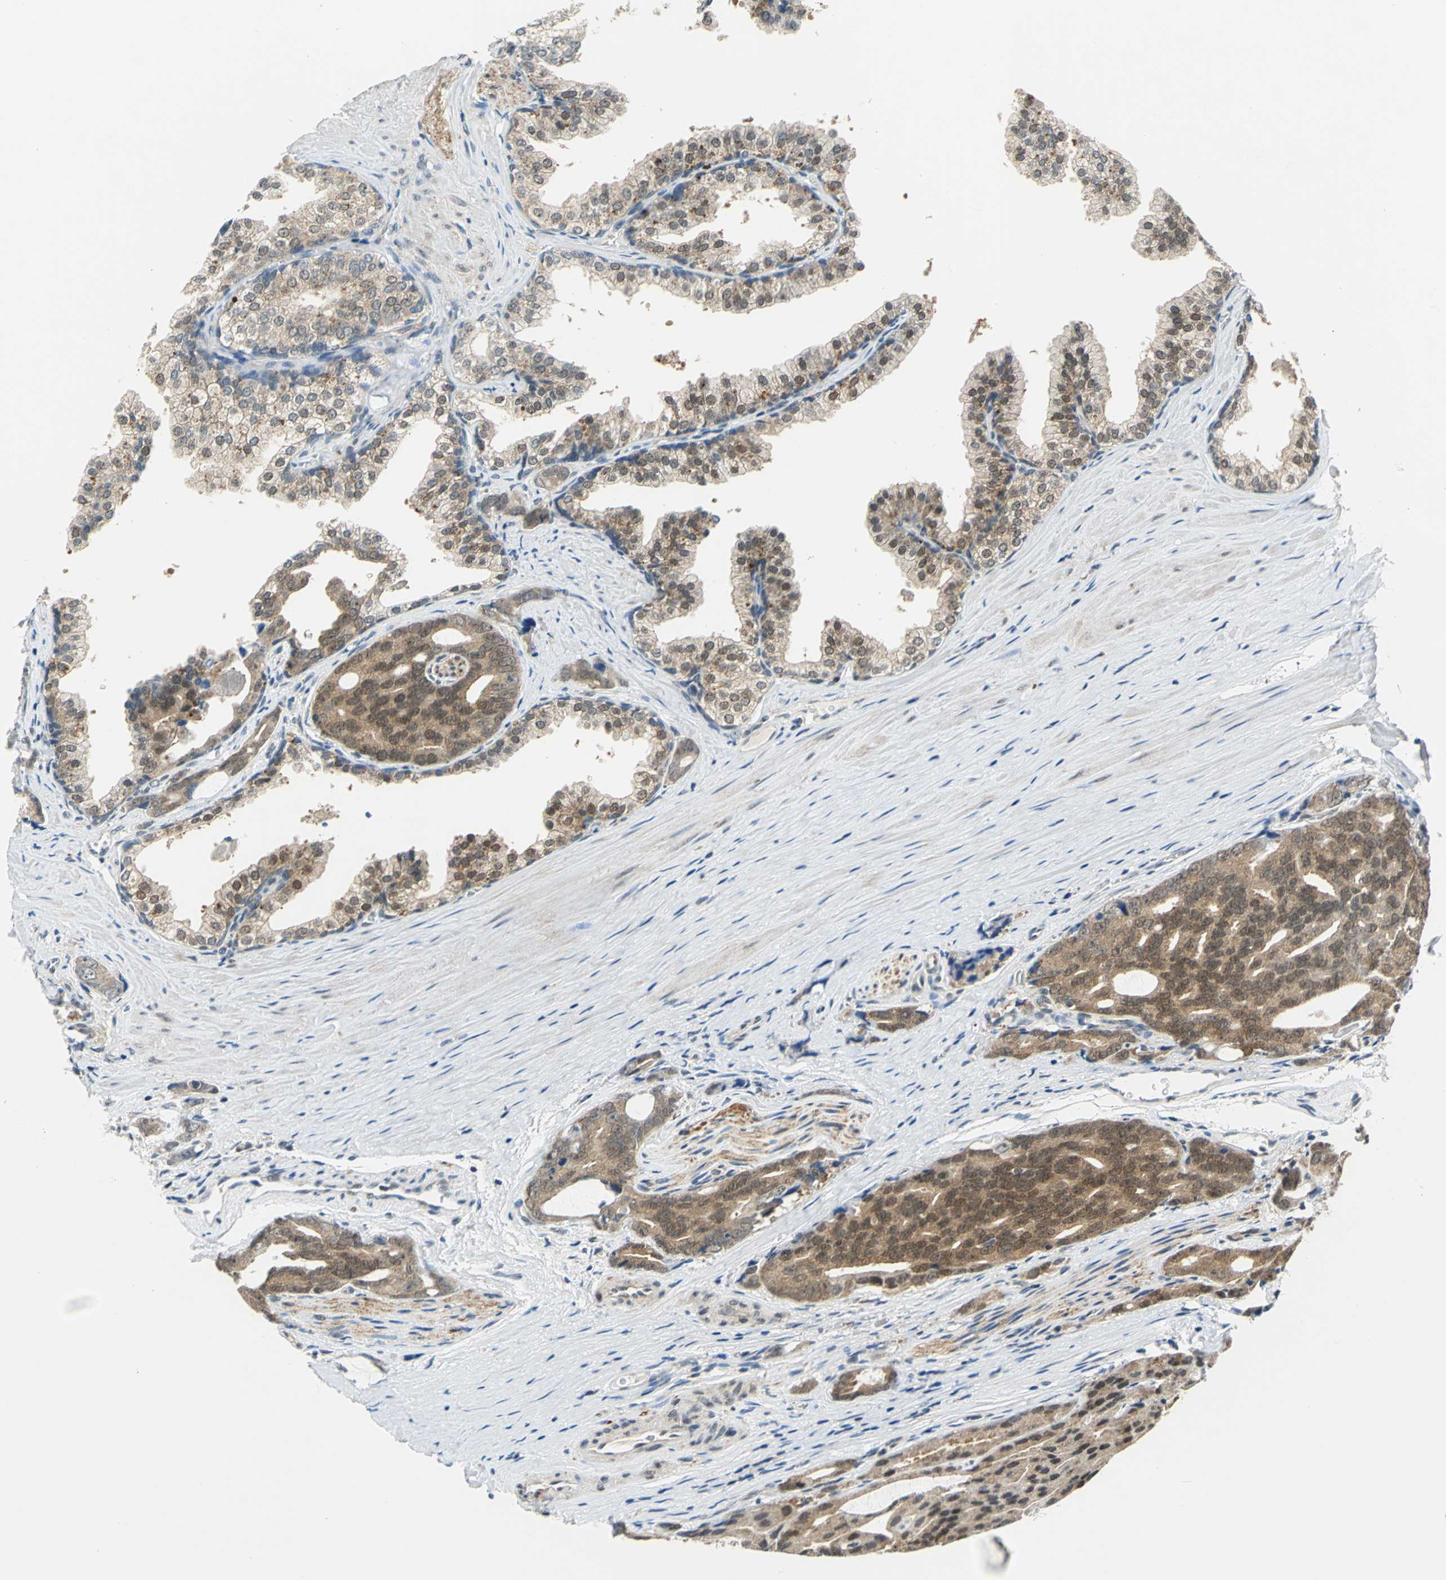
{"staining": {"intensity": "moderate", "quantity": ">75%", "location": "cytoplasmic/membranous,nuclear"}, "tissue": "prostate cancer", "cell_type": "Tumor cells", "image_type": "cancer", "snomed": [{"axis": "morphology", "description": "Adenocarcinoma, Medium grade"}, {"axis": "topography", "description": "Prostate"}], "caption": "A medium amount of moderate cytoplasmic/membranous and nuclear staining is seen in approximately >75% of tumor cells in prostate adenocarcinoma (medium-grade) tissue. (DAB = brown stain, brightfield microscopy at high magnification).", "gene": "PIN1", "patient": {"sex": "male", "age": 53}}